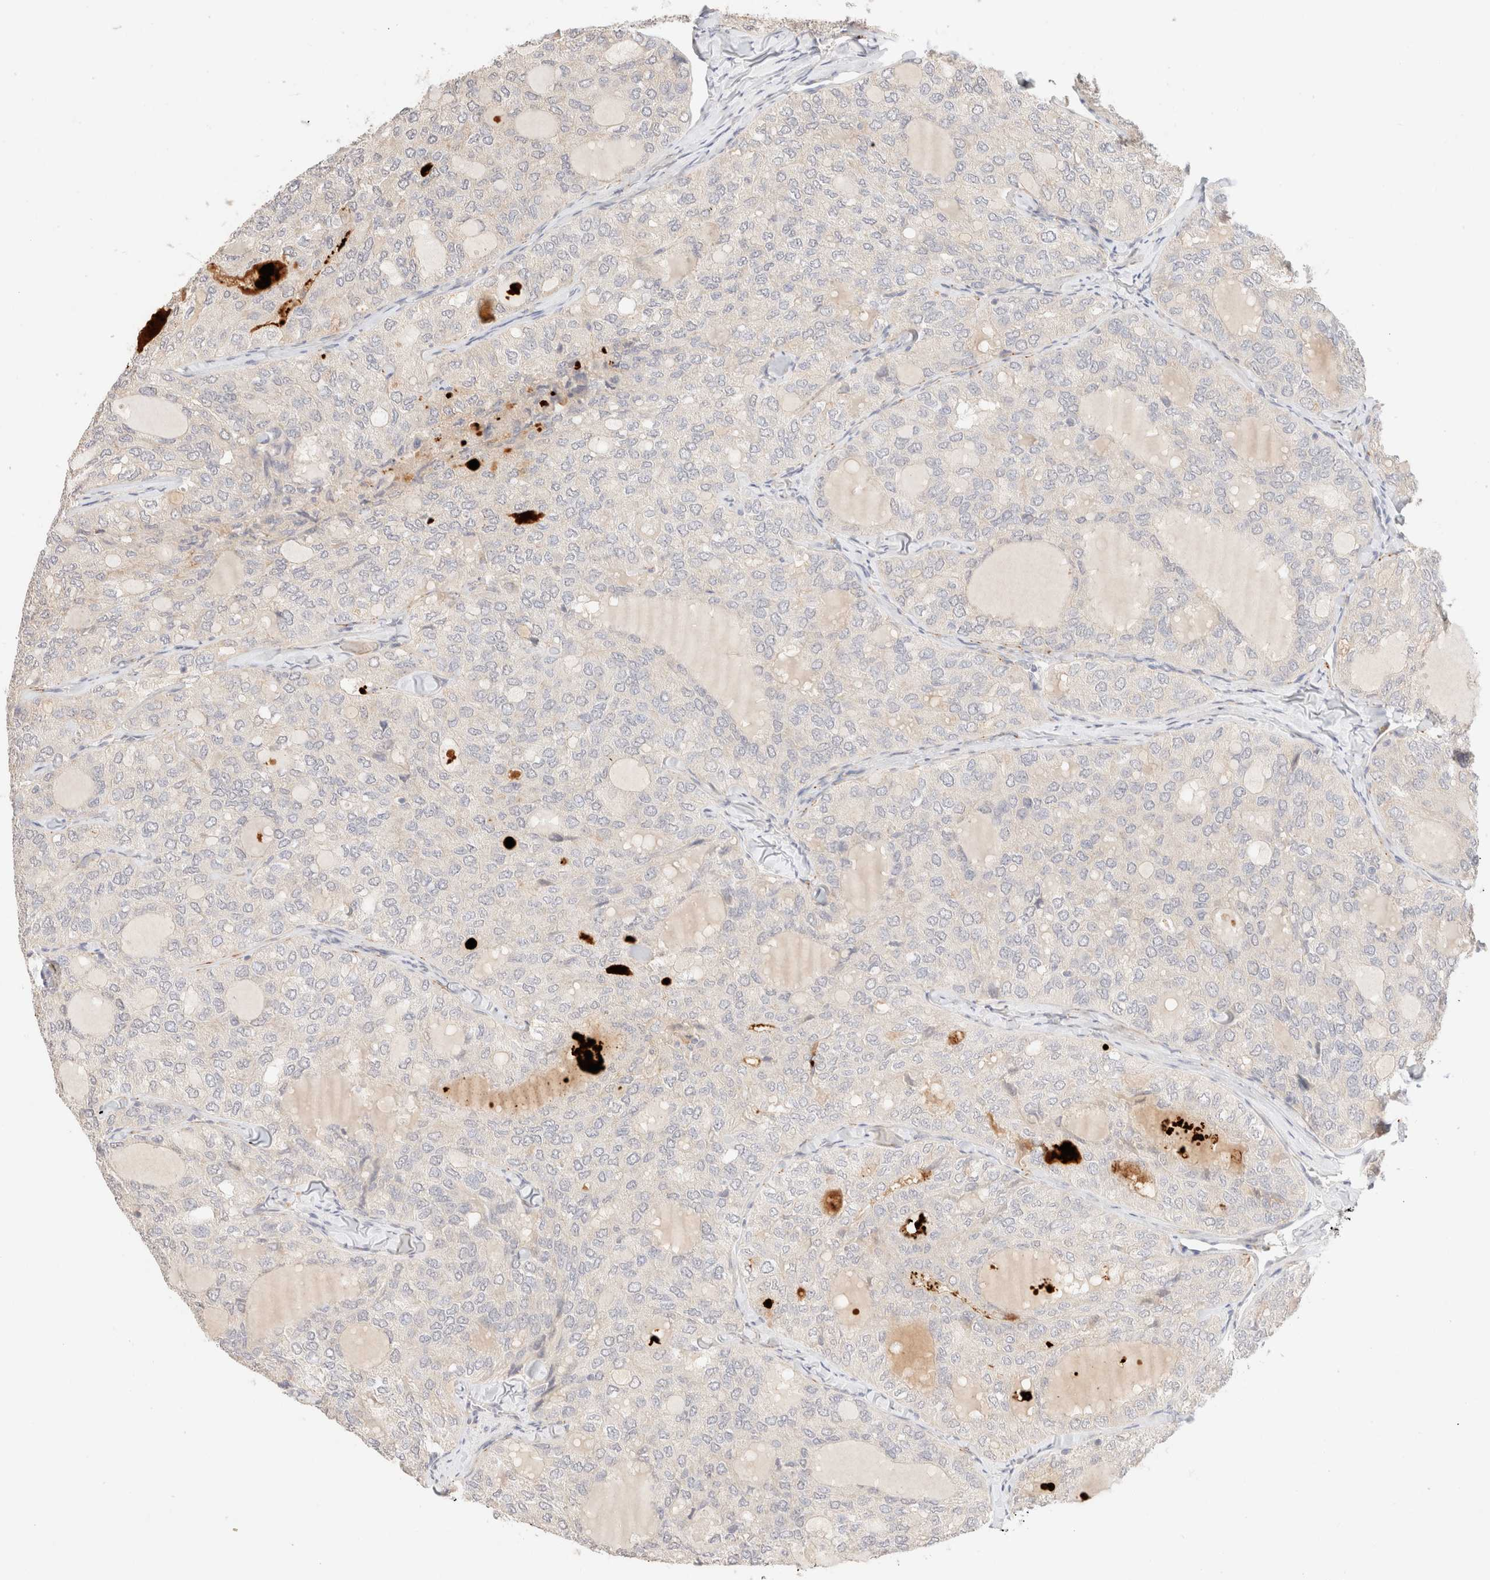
{"staining": {"intensity": "negative", "quantity": "none", "location": "none"}, "tissue": "thyroid cancer", "cell_type": "Tumor cells", "image_type": "cancer", "snomed": [{"axis": "morphology", "description": "Follicular adenoma carcinoma, NOS"}, {"axis": "topography", "description": "Thyroid gland"}], "caption": "Tumor cells show no significant staining in thyroid cancer. (DAB immunohistochemistry (IHC) with hematoxylin counter stain).", "gene": "SNTB1", "patient": {"sex": "male", "age": 75}}